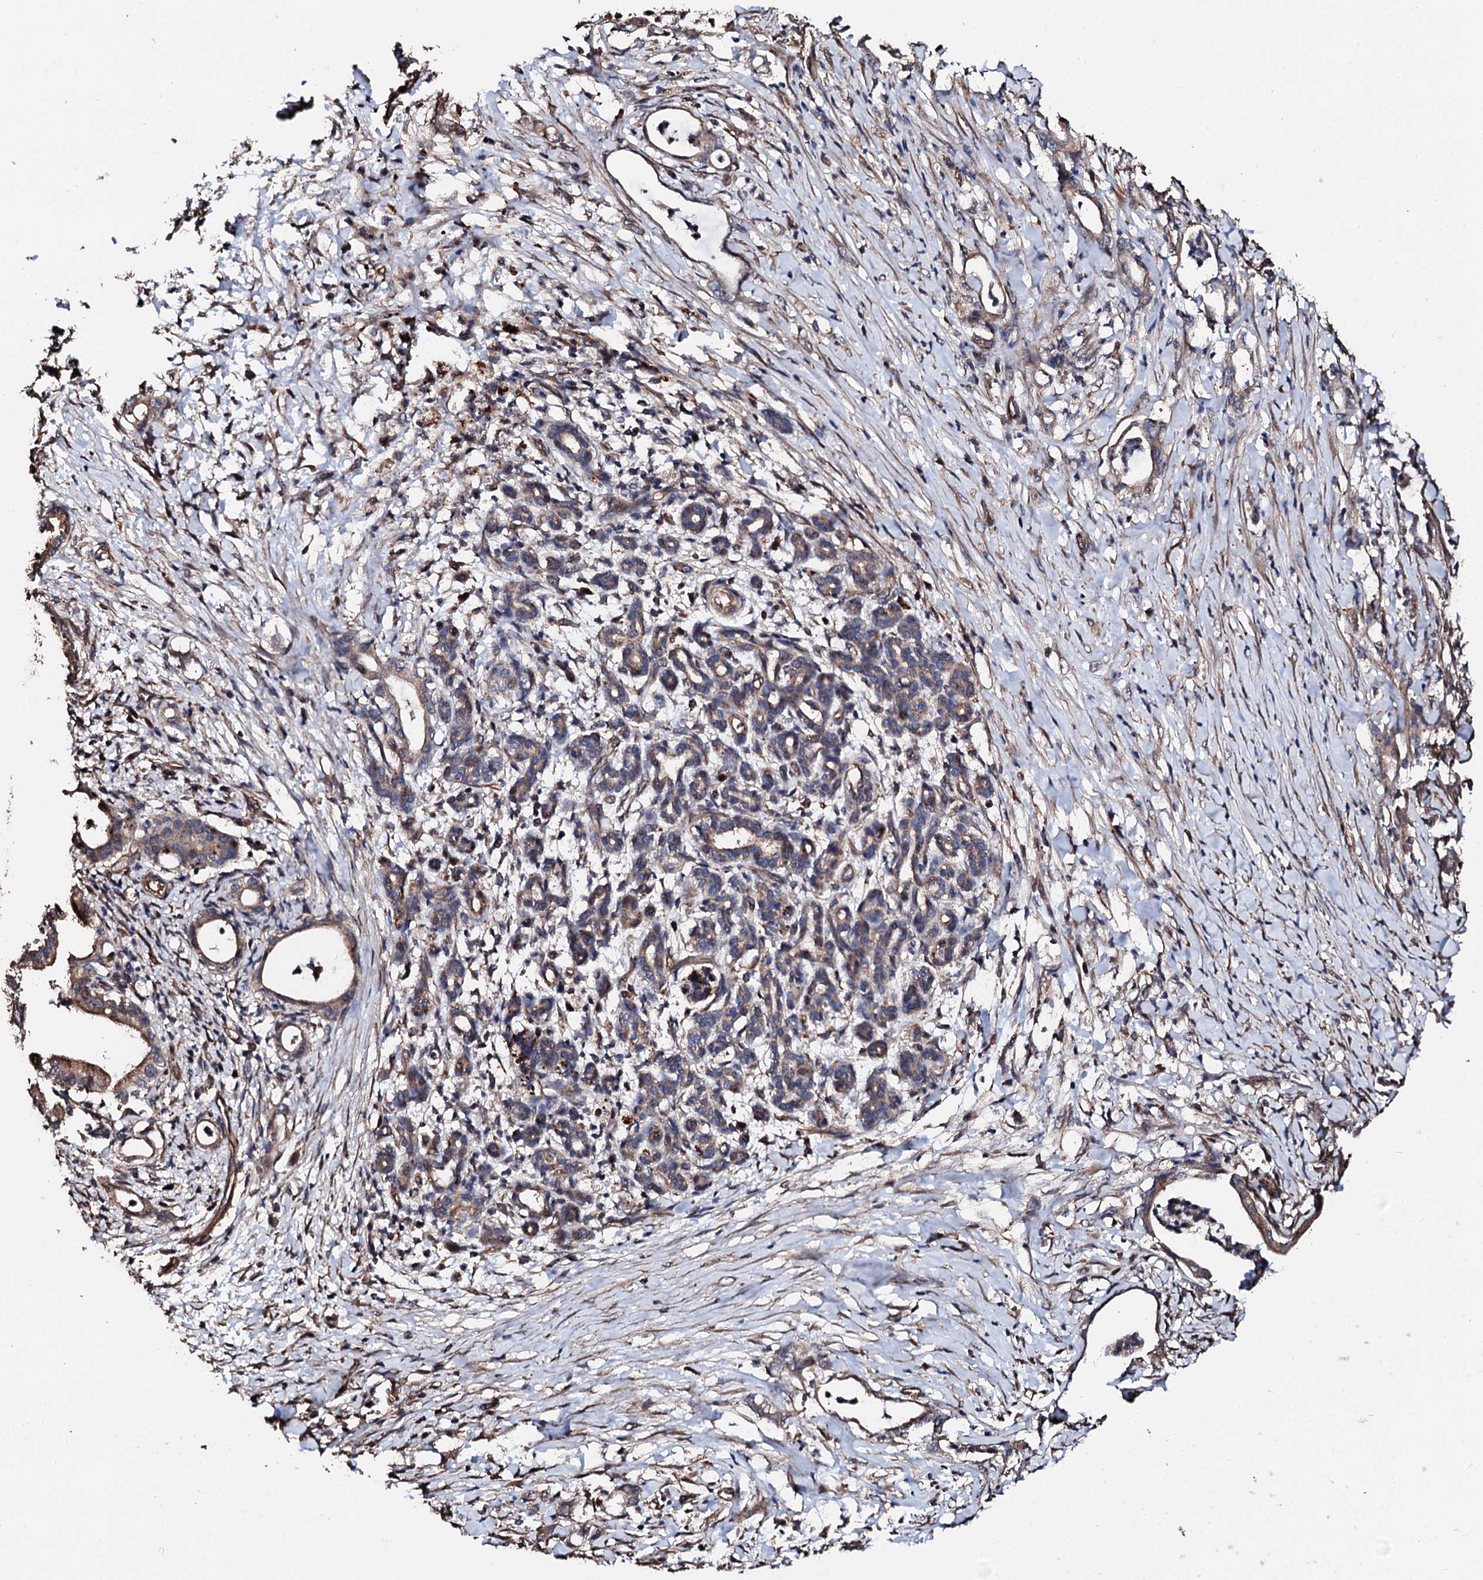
{"staining": {"intensity": "weak", "quantity": "25%-75%", "location": "cytoplasmic/membranous"}, "tissue": "pancreatic cancer", "cell_type": "Tumor cells", "image_type": "cancer", "snomed": [{"axis": "morphology", "description": "Adenocarcinoma, NOS"}, {"axis": "topography", "description": "Pancreas"}], "caption": "Protein positivity by immunohistochemistry (IHC) demonstrates weak cytoplasmic/membranous staining in about 25%-75% of tumor cells in pancreatic cancer.", "gene": "CKAP5", "patient": {"sex": "female", "age": 55}}